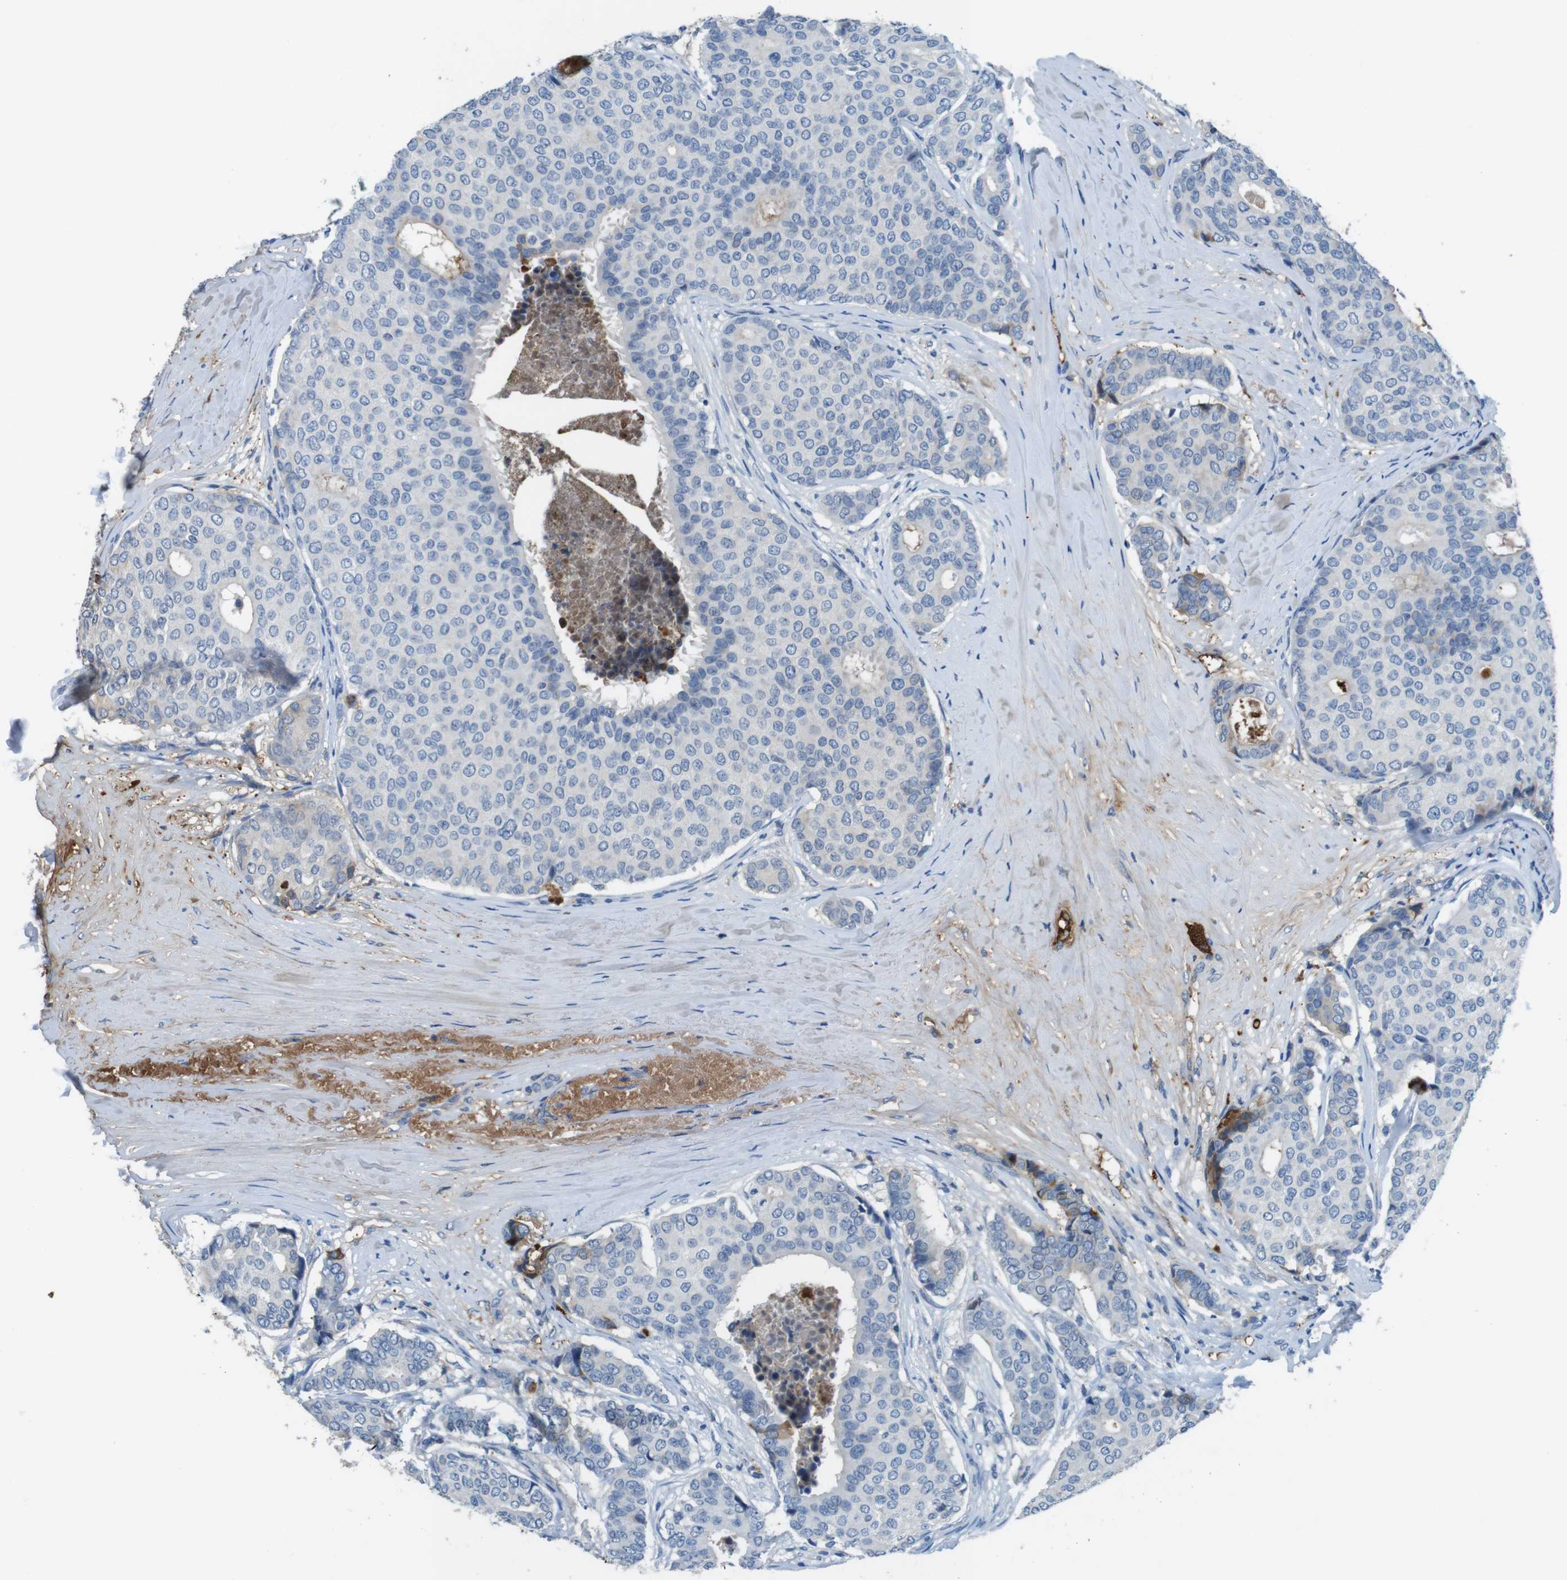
{"staining": {"intensity": "negative", "quantity": "none", "location": "none"}, "tissue": "breast cancer", "cell_type": "Tumor cells", "image_type": "cancer", "snomed": [{"axis": "morphology", "description": "Duct carcinoma"}, {"axis": "topography", "description": "Breast"}], "caption": "This is a micrograph of immunohistochemistry staining of breast cancer, which shows no staining in tumor cells. (Stains: DAB (3,3'-diaminobenzidine) IHC with hematoxylin counter stain, Microscopy: brightfield microscopy at high magnification).", "gene": "TMPRSS15", "patient": {"sex": "female", "age": 75}}